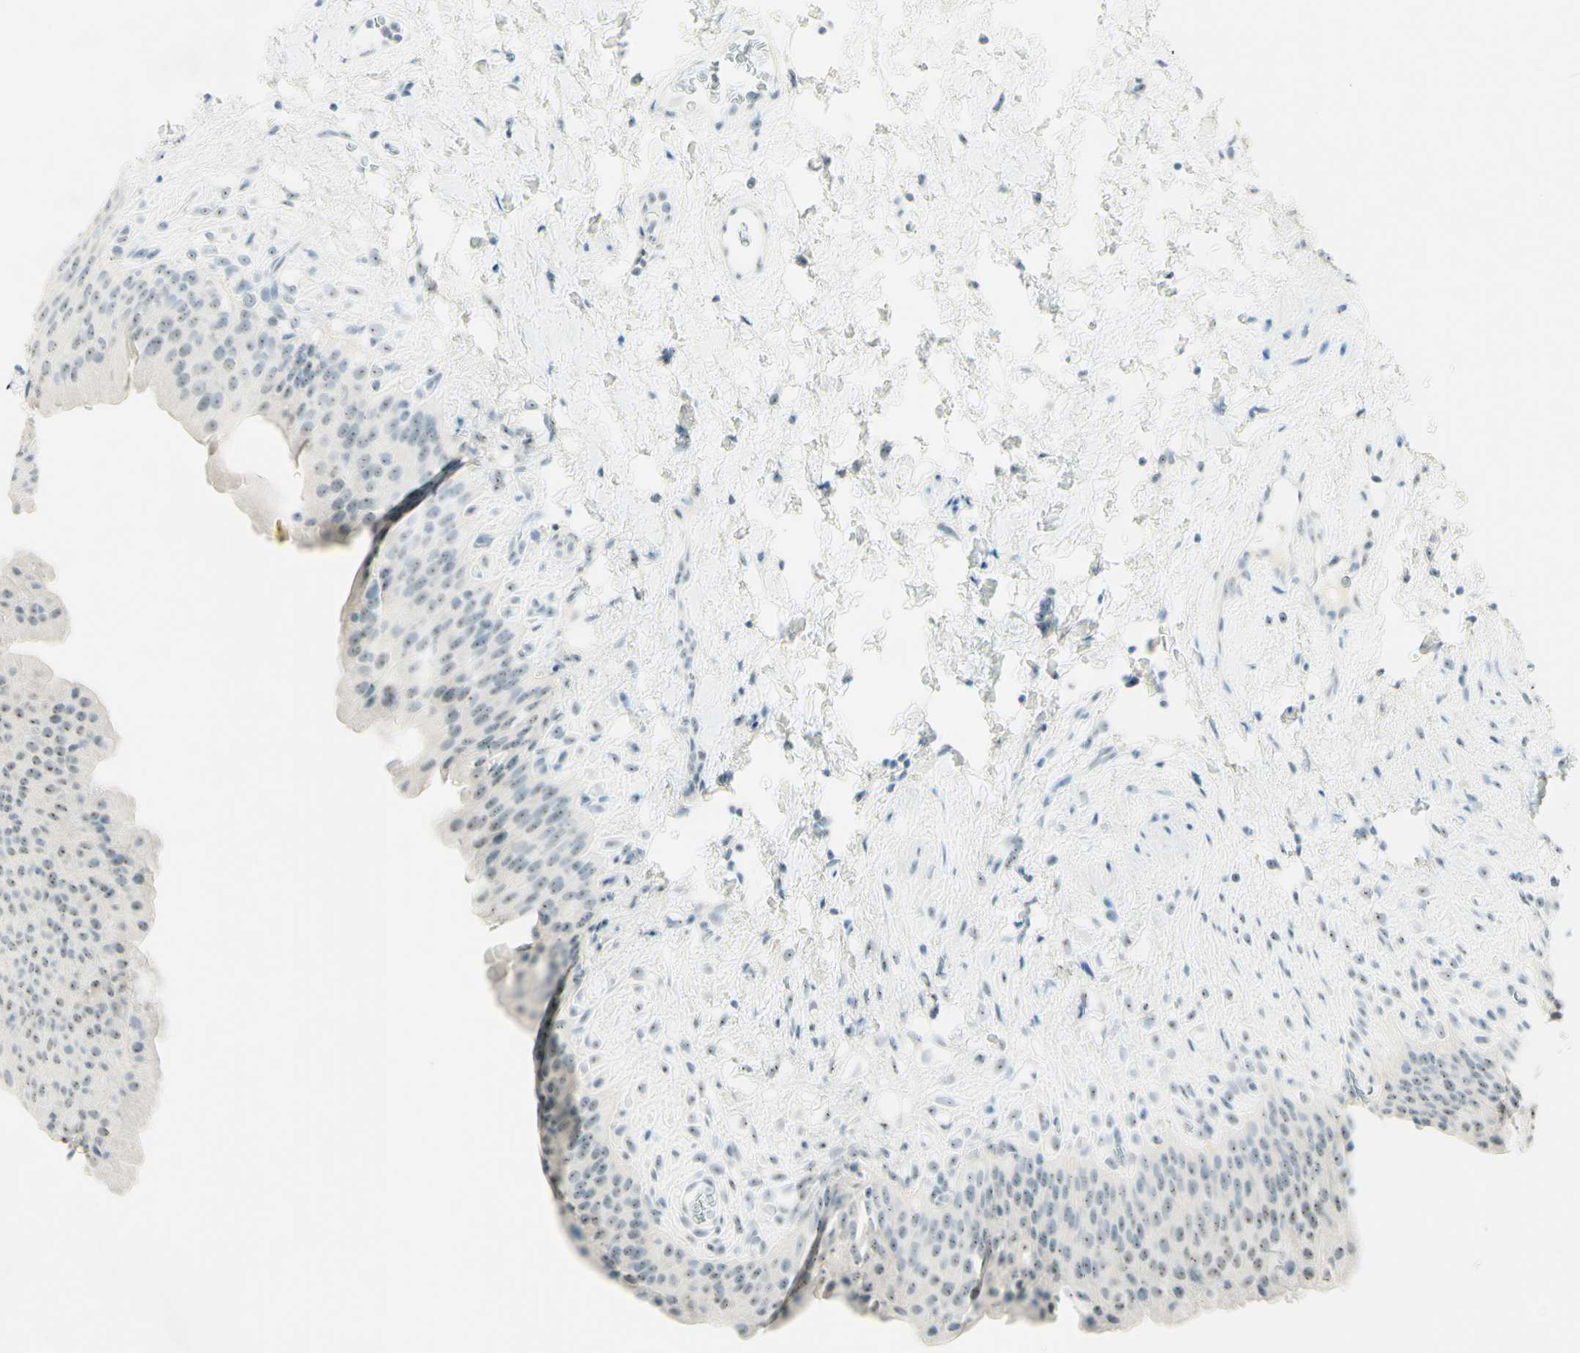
{"staining": {"intensity": "weak", "quantity": ">75%", "location": "nuclear"}, "tissue": "urinary bladder", "cell_type": "Urothelial cells", "image_type": "normal", "snomed": [{"axis": "morphology", "description": "Normal tissue, NOS"}, {"axis": "topography", "description": "Urinary bladder"}], "caption": "Urinary bladder stained for a protein displays weak nuclear positivity in urothelial cells. (Brightfield microscopy of DAB IHC at high magnification).", "gene": "FMR1NB", "patient": {"sex": "female", "age": 79}}